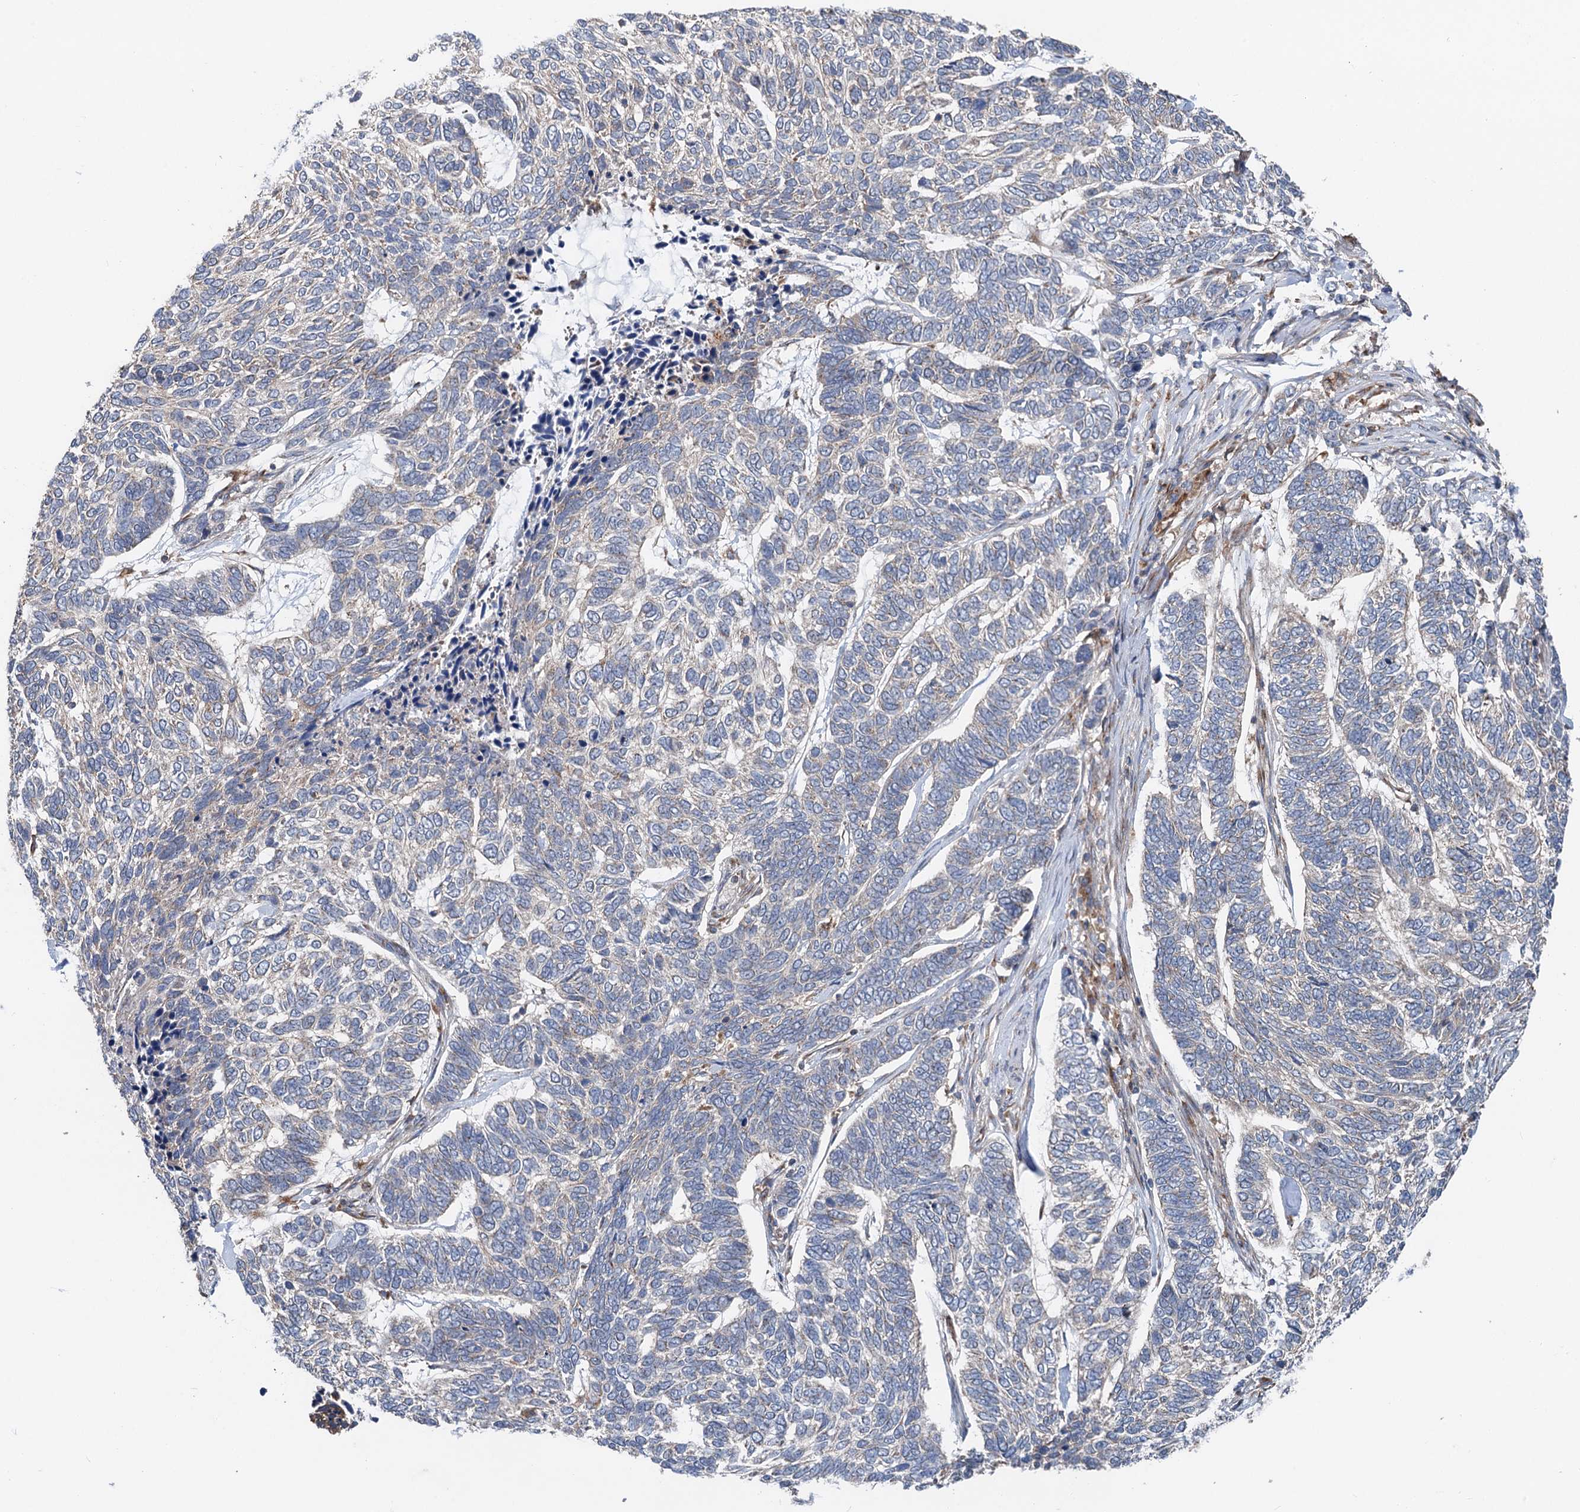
{"staining": {"intensity": "negative", "quantity": "none", "location": "none"}, "tissue": "skin cancer", "cell_type": "Tumor cells", "image_type": "cancer", "snomed": [{"axis": "morphology", "description": "Basal cell carcinoma"}, {"axis": "topography", "description": "Skin"}], "caption": "A photomicrograph of skin cancer stained for a protein demonstrates no brown staining in tumor cells. (Brightfield microscopy of DAB immunohistochemistry at high magnification).", "gene": "ANKRD26", "patient": {"sex": "female", "age": 65}}